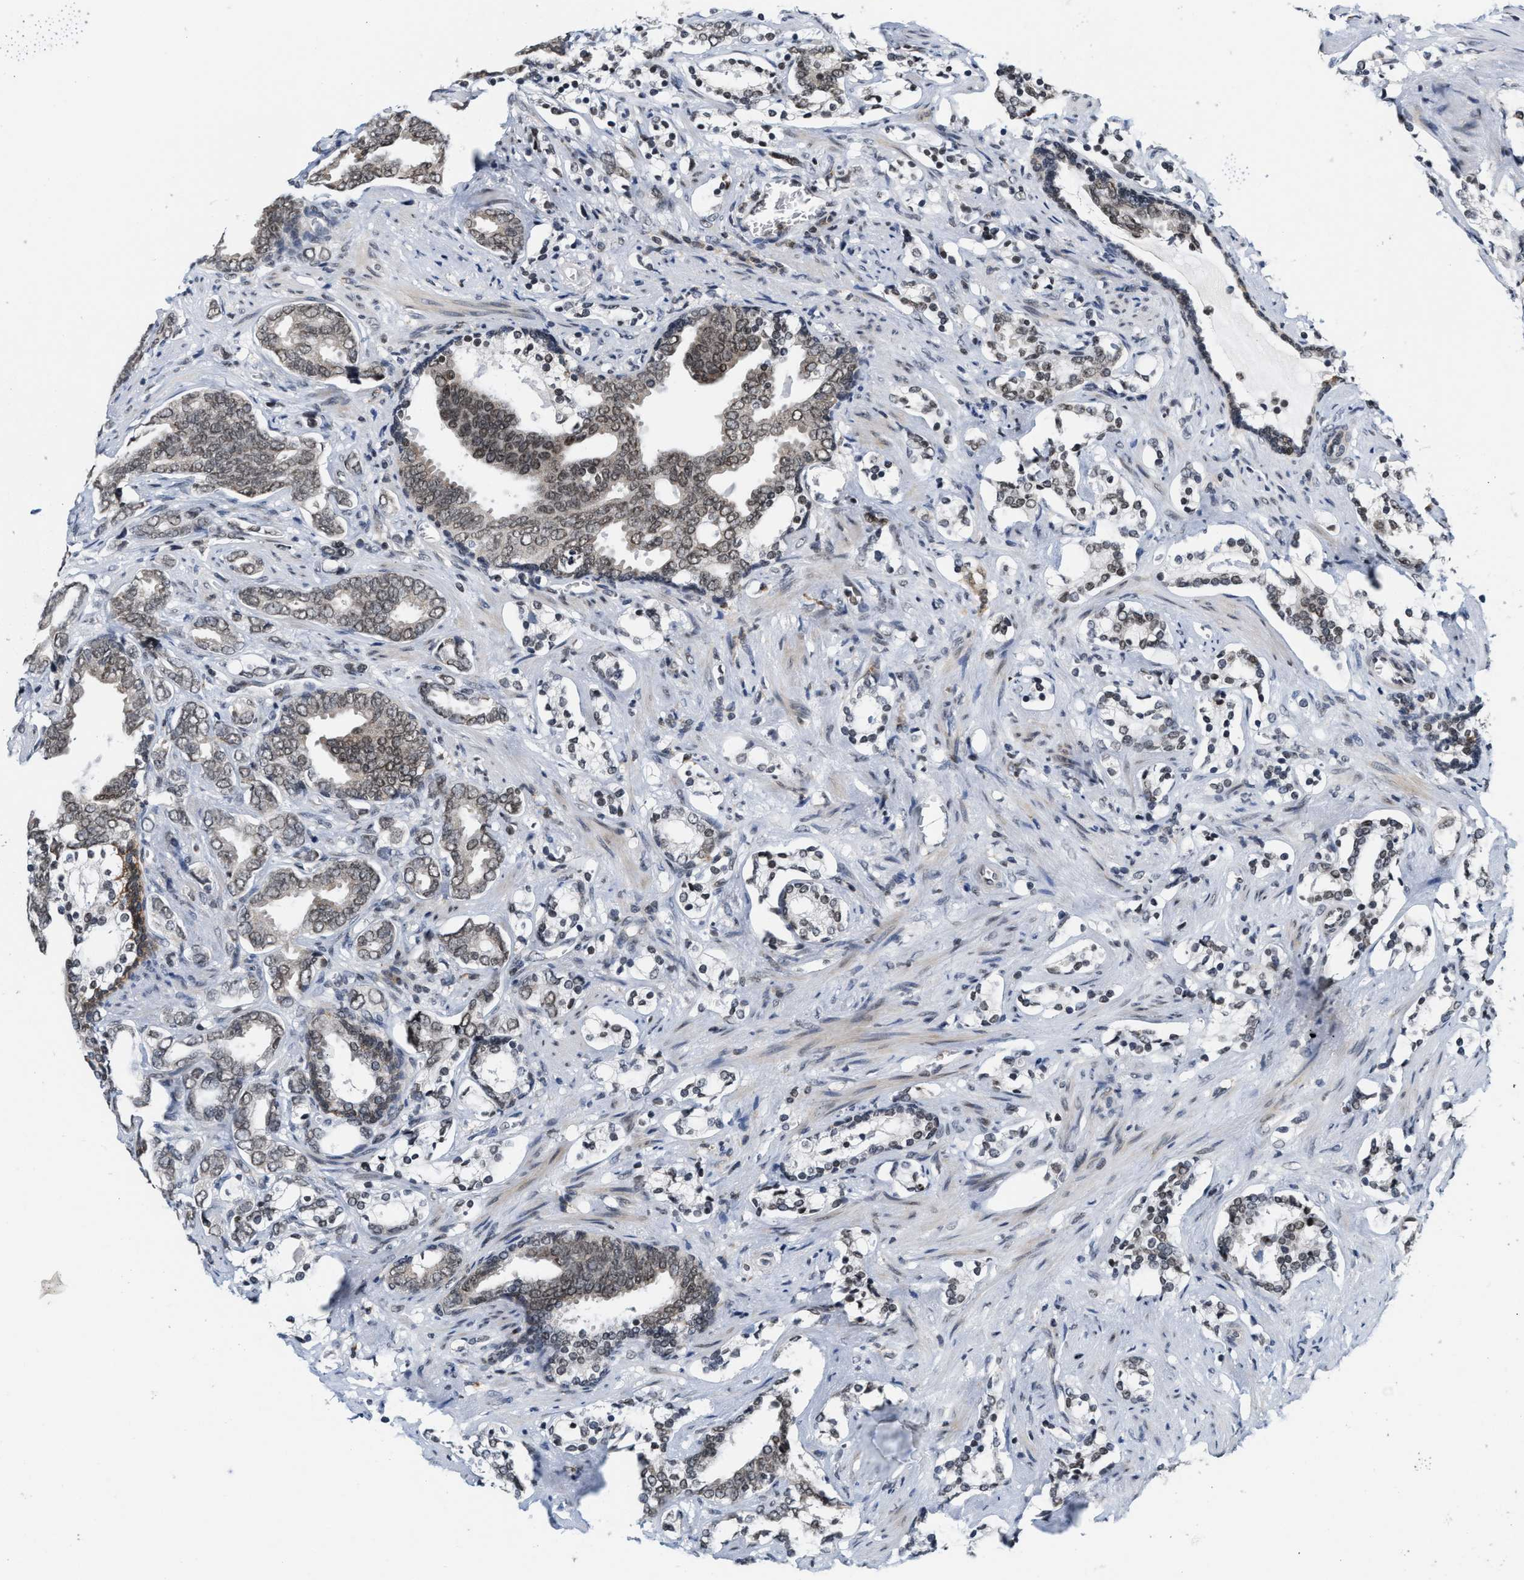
{"staining": {"intensity": "weak", "quantity": ">75%", "location": "nuclear"}, "tissue": "prostate cancer", "cell_type": "Tumor cells", "image_type": "cancer", "snomed": [{"axis": "morphology", "description": "Adenocarcinoma, Medium grade"}, {"axis": "topography", "description": "Prostate"}], "caption": "This micrograph demonstrates prostate adenocarcinoma (medium-grade) stained with immunohistochemistry (IHC) to label a protein in brown. The nuclear of tumor cells show weak positivity for the protein. Nuclei are counter-stained blue.", "gene": "ANKRD6", "patient": {"sex": "male", "age": 67}}